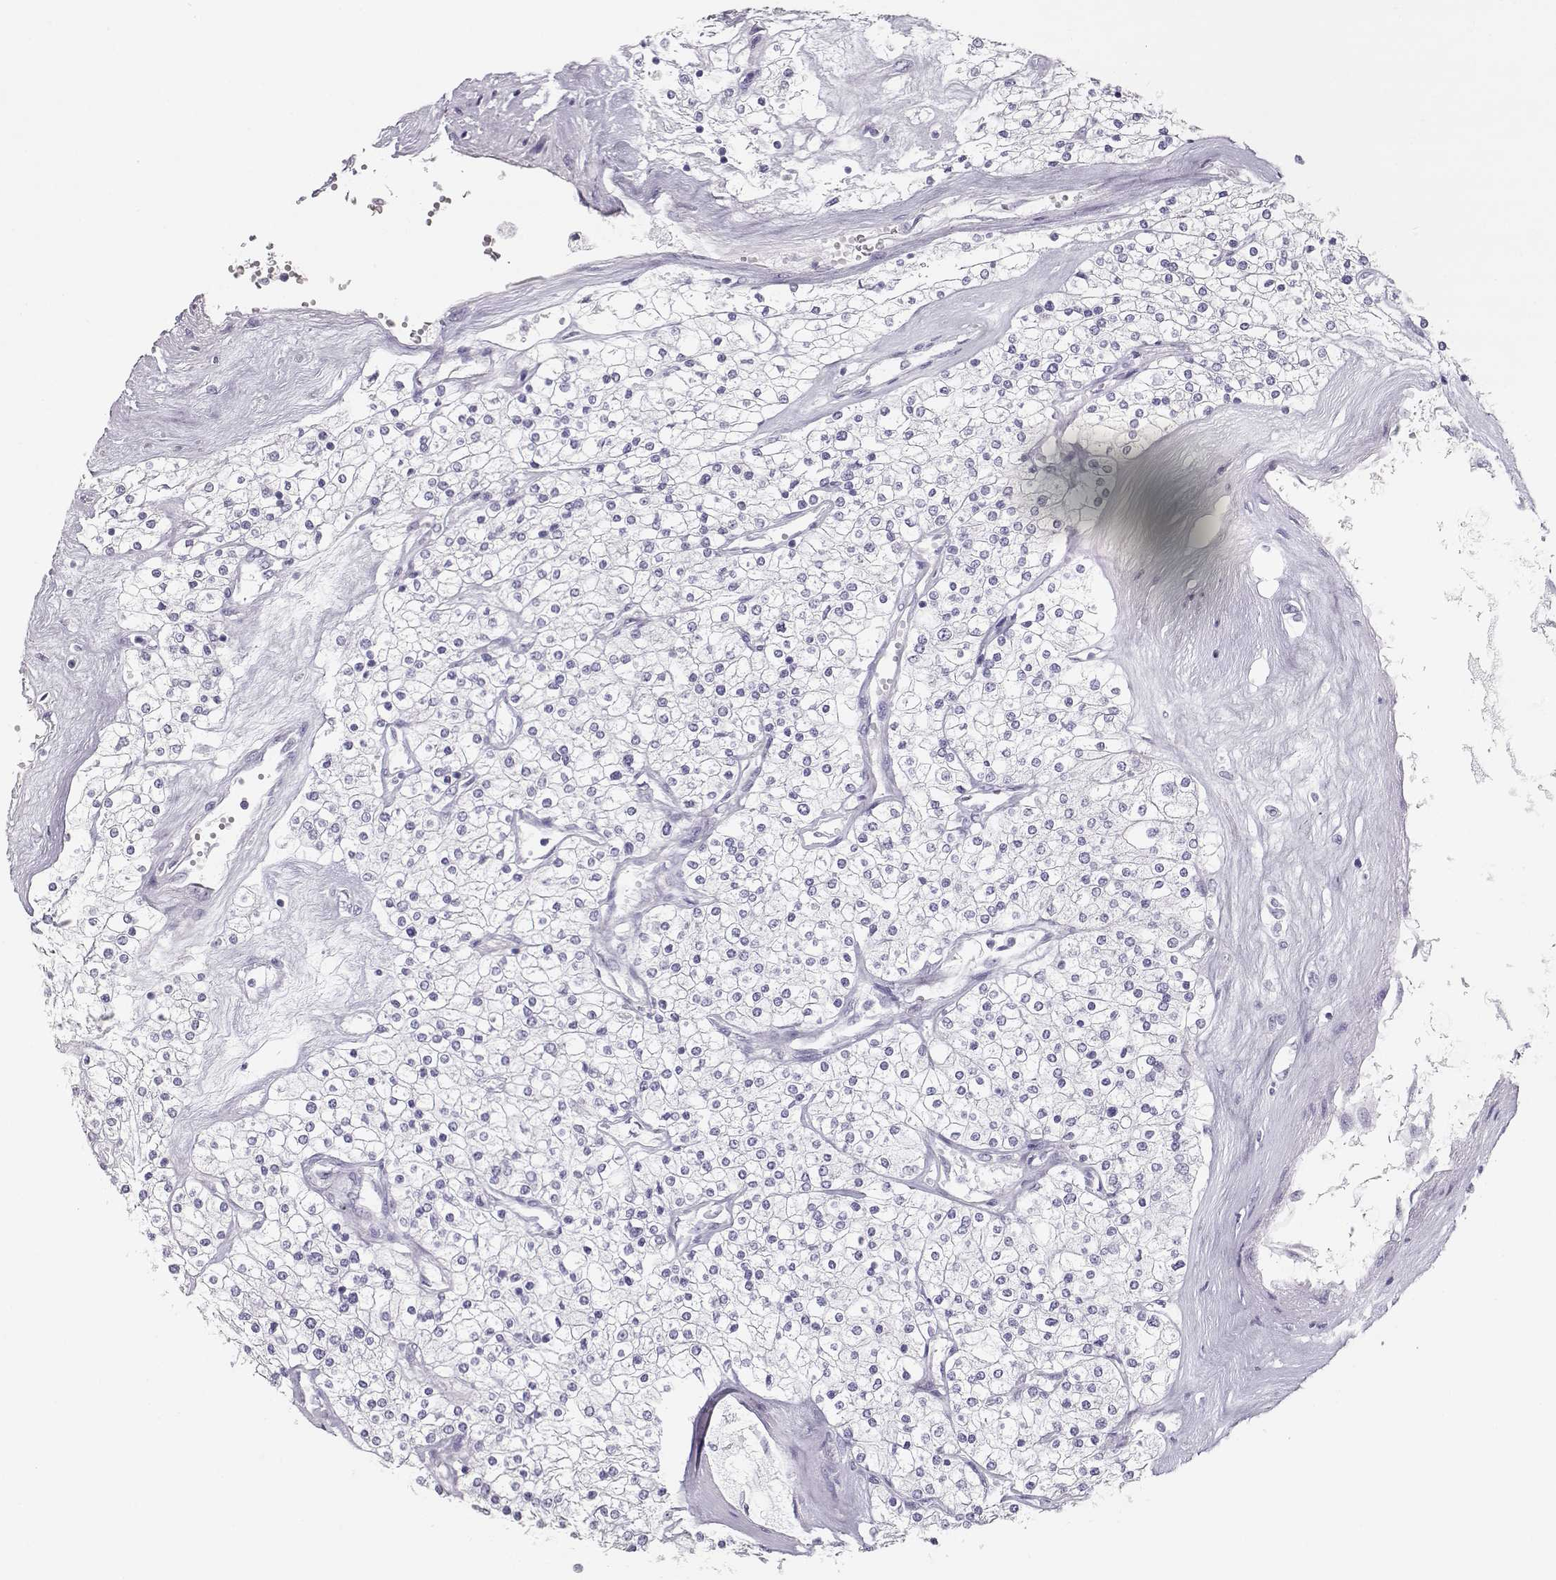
{"staining": {"intensity": "negative", "quantity": "none", "location": "none"}, "tissue": "renal cancer", "cell_type": "Tumor cells", "image_type": "cancer", "snomed": [{"axis": "morphology", "description": "Adenocarcinoma, NOS"}, {"axis": "topography", "description": "Kidney"}], "caption": "This is a histopathology image of IHC staining of renal cancer, which shows no staining in tumor cells. The staining was performed using DAB (3,3'-diaminobenzidine) to visualize the protein expression in brown, while the nuclei were stained in blue with hematoxylin (Magnification: 20x).", "gene": "LEPR", "patient": {"sex": "male", "age": 80}}